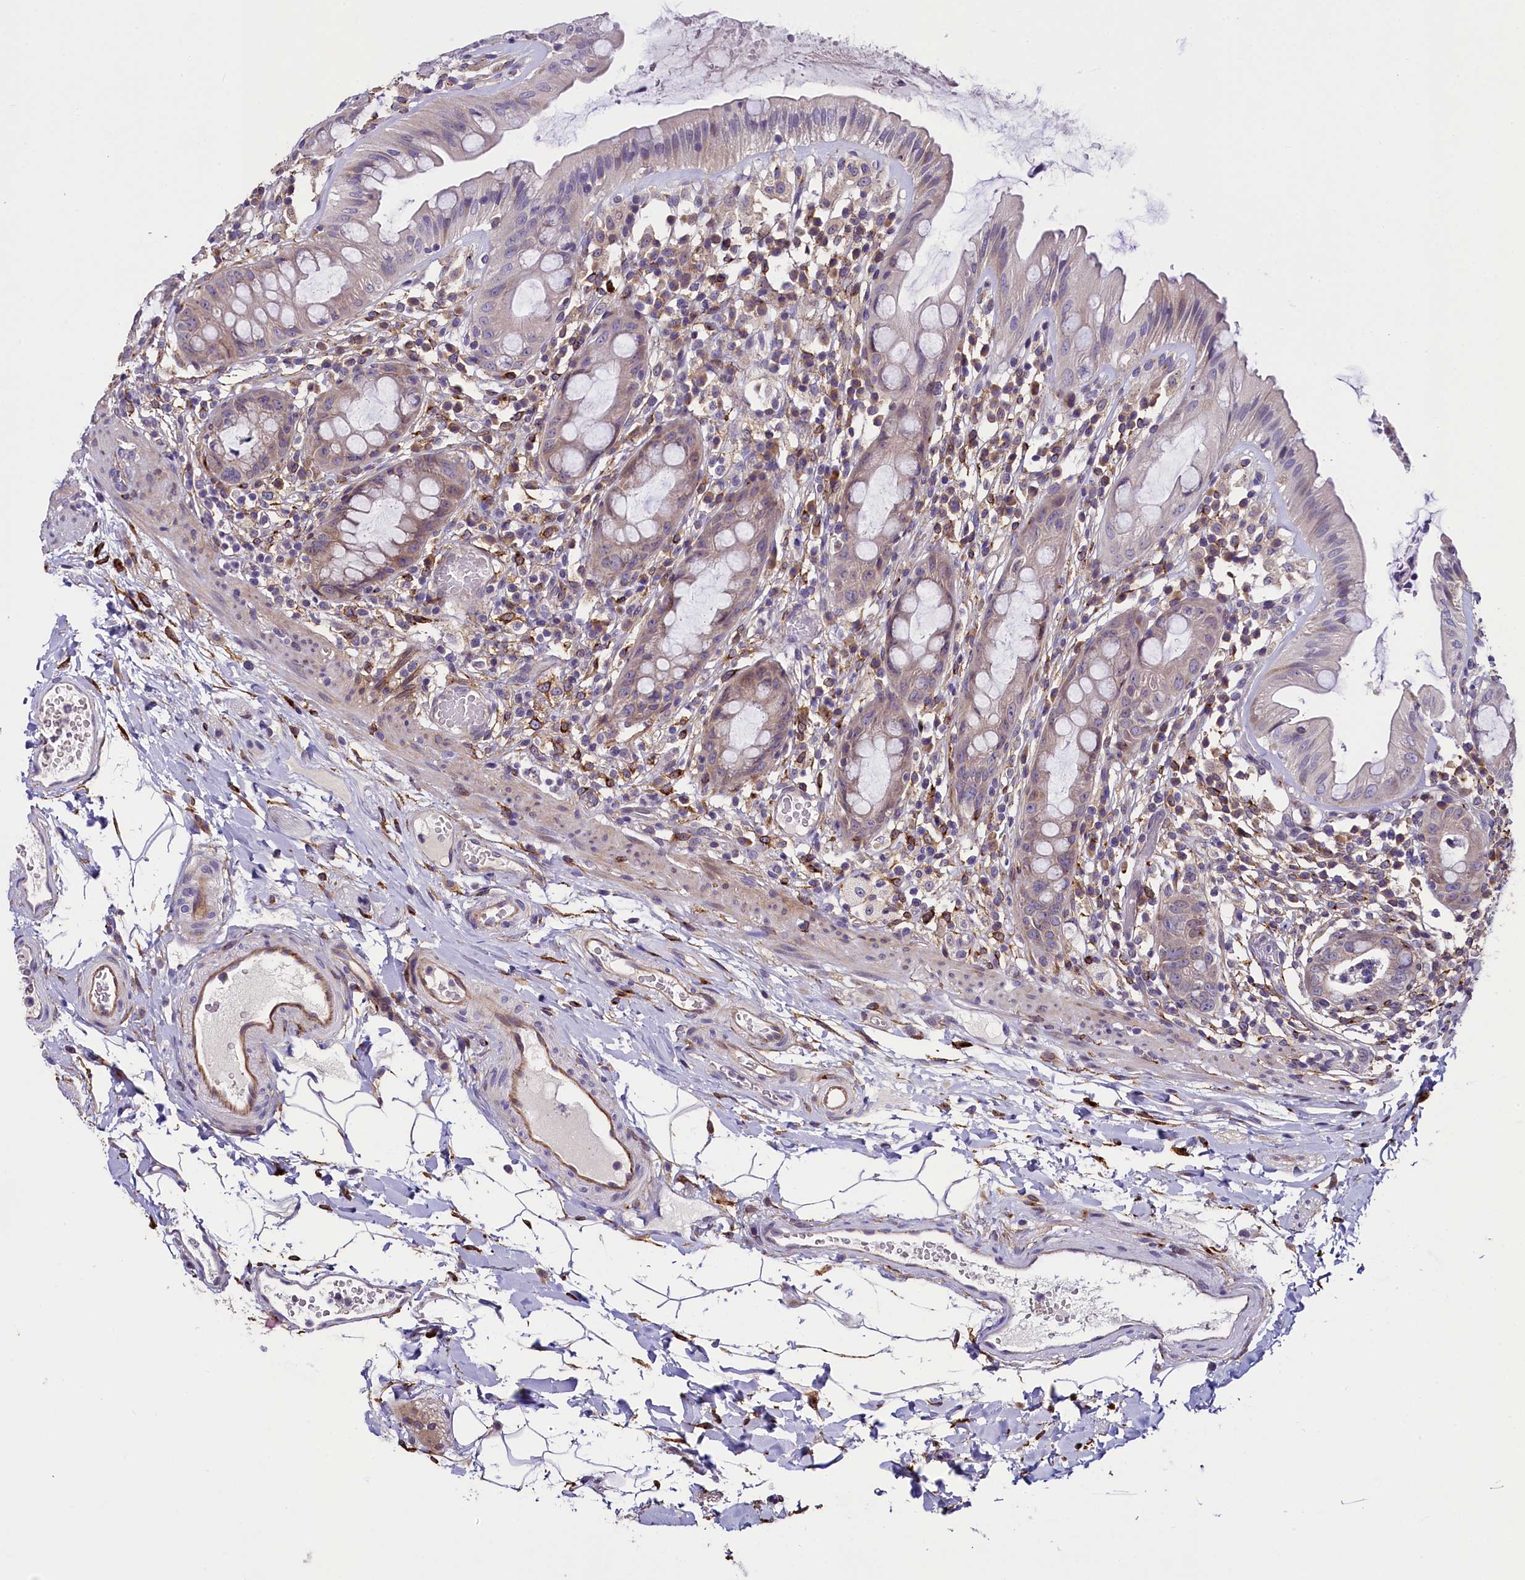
{"staining": {"intensity": "weak", "quantity": "25%-75%", "location": "cytoplasmic/membranous"}, "tissue": "rectum", "cell_type": "Glandular cells", "image_type": "normal", "snomed": [{"axis": "morphology", "description": "Normal tissue, NOS"}, {"axis": "topography", "description": "Rectum"}], "caption": "Glandular cells display low levels of weak cytoplasmic/membranous staining in about 25%-75% of cells in benign human rectum. (Stains: DAB (3,3'-diaminobenzidine) in brown, nuclei in blue, Microscopy: brightfield microscopy at high magnification).", "gene": "MRC2", "patient": {"sex": "female", "age": 57}}